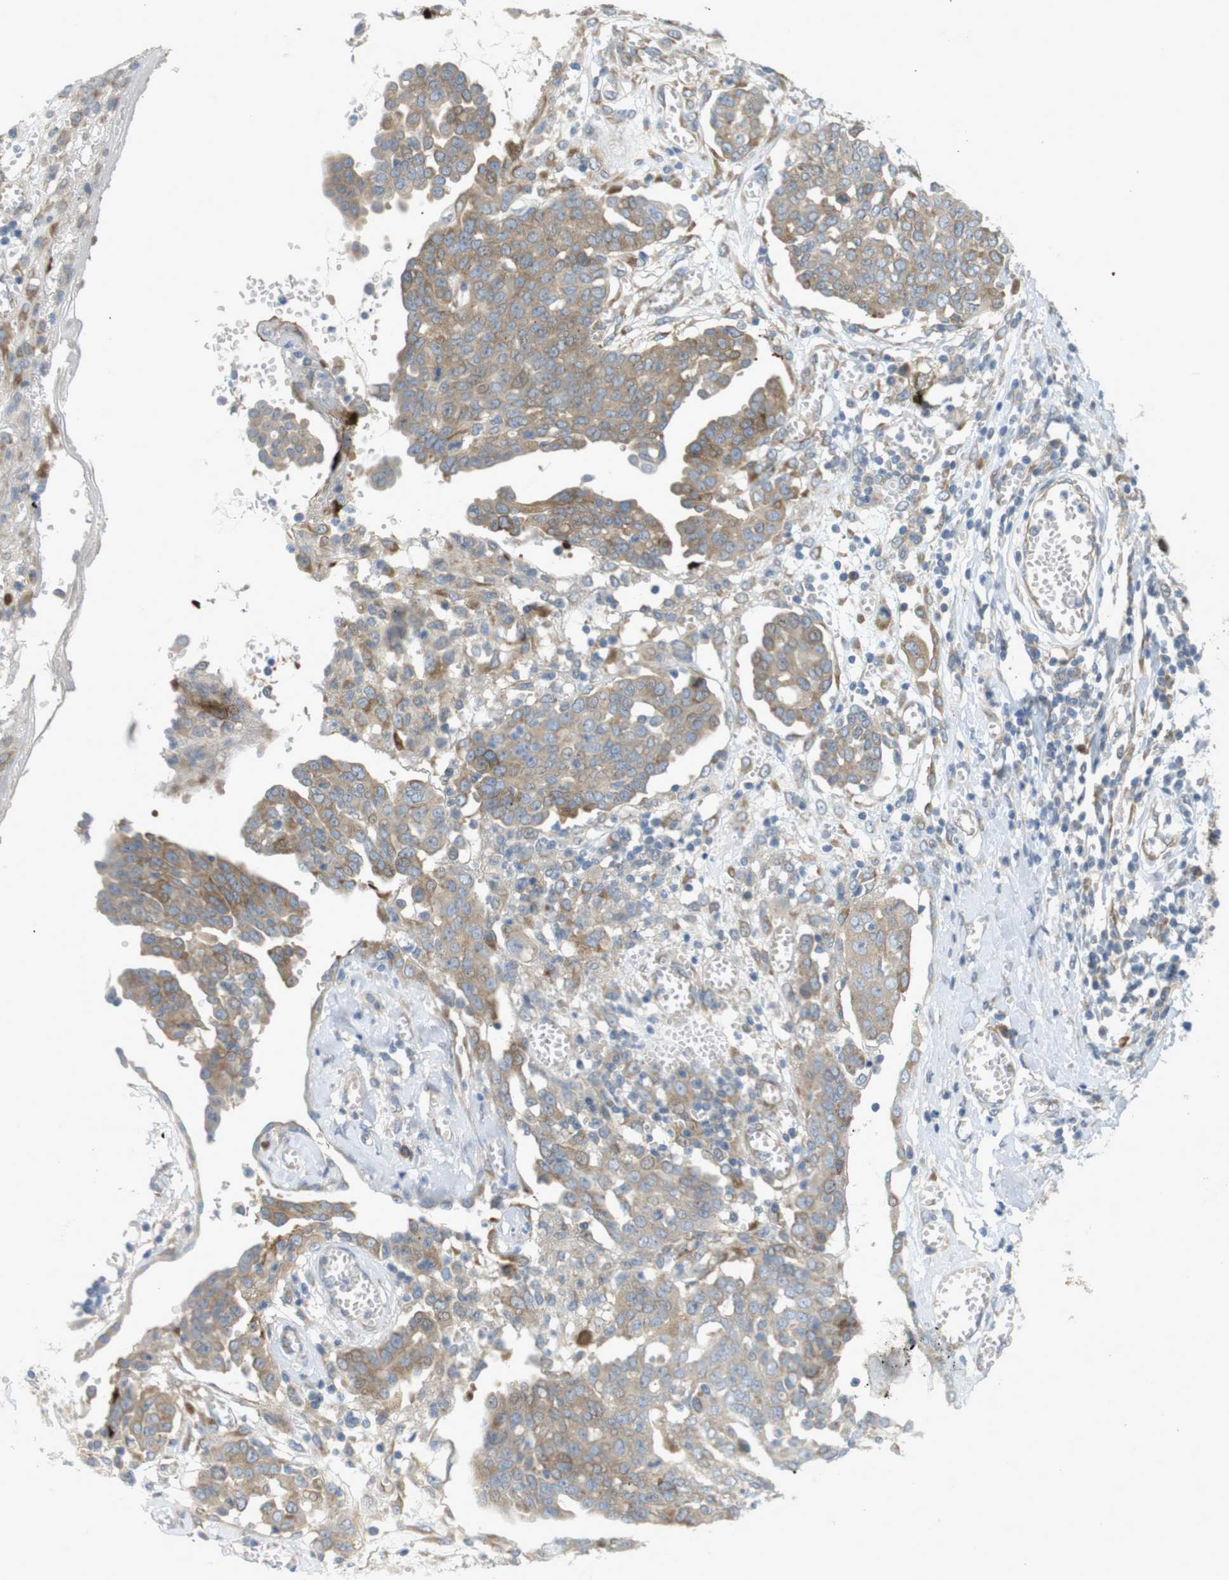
{"staining": {"intensity": "weak", "quantity": ">75%", "location": "cytoplasmic/membranous"}, "tissue": "ovarian cancer", "cell_type": "Tumor cells", "image_type": "cancer", "snomed": [{"axis": "morphology", "description": "Cystadenocarcinoma, serous, NOS"}, {"axis": "topography", "description": "Soft tissue"}, {"axis": "topography", "description": "Ovary"}], "caption": "DAB immunohistochemical staining of serous cystadenocarcinoma (ovarian) displays weak cytoplasmic/membranous protein staining in about >75% of tumor cells.", "gene": "GJC3", "patient": {"sex": "female", "age": 57}}